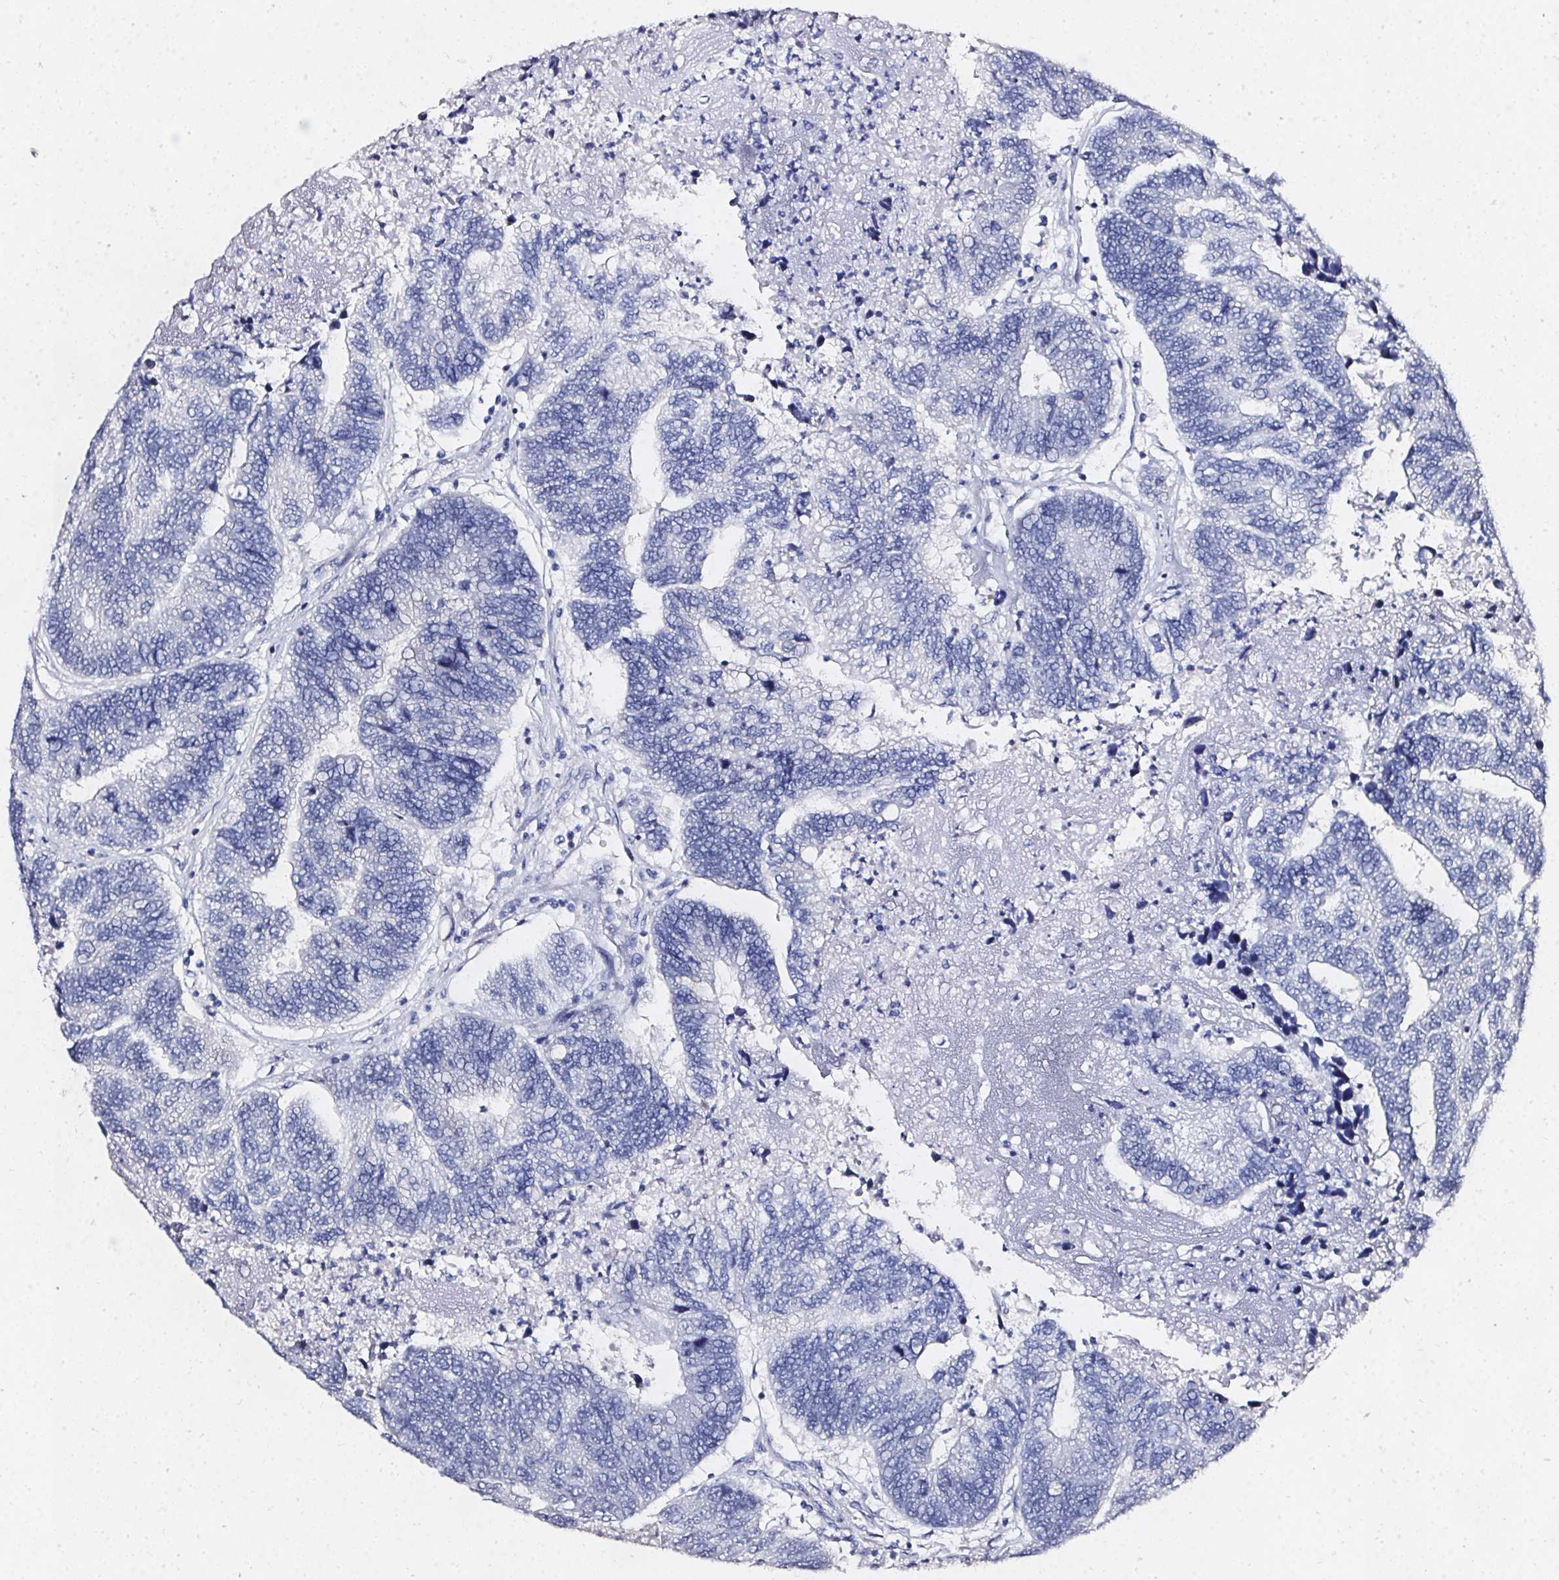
{"staining": {"intensity": "negative", "quantity": "none", "location": "none"}, "tissue": "colorectal cancer", "cell_type": "Tumor cells", "image_type": "cancer", "snomed": [{"axis": "morphology", "description": "Adenocarcinoma, NOS"}, {"axis": "topography", "description": "Colon"}], "caption": "A high-resolution micrograph shows immunohistochemistry staining of adenocarcinoma (colorectal), which demonstrates no significant expression in tumor cells.", "gene": "ELAVL2", "patient": {"sex": "female", "age": 67}}